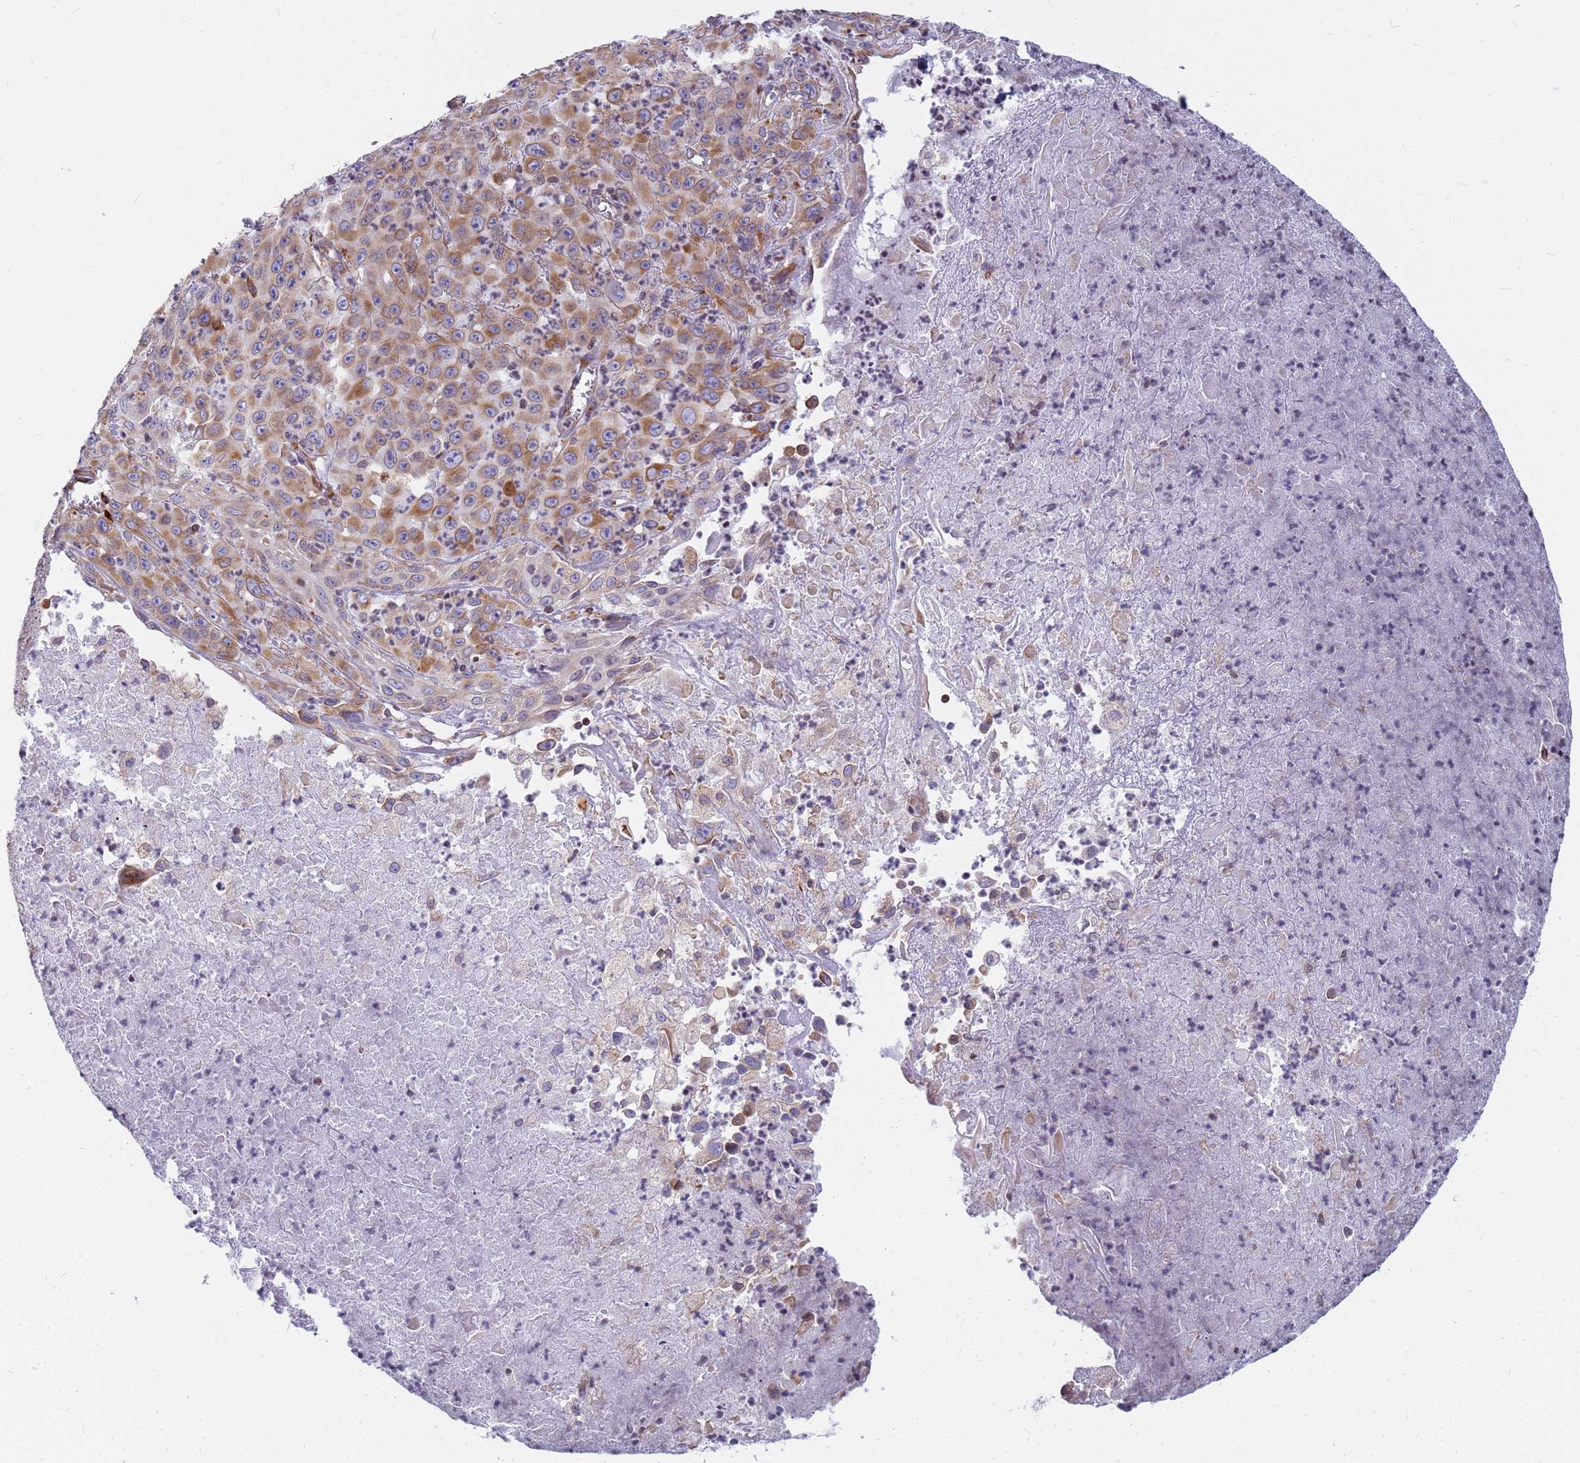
{"staining": {"intensity": "moderate", "quantity": ">75%", "location": "cytoplasmic/membranous"}, "tissue": "melanoma", "cell_type": "Tumor cells", "image_type": "cancer", "snomed": [{"axis": "morphology", "description": "Malignant melanoma, Metastatic site"}, {"axis": "topography", "description": "Brain"}], "caption": "Tumor cells display moderate cytoplasmic/membranous staining in approximately >75% of cells in melanoma. (DAB (3,3'-diaminobenzidine) = brown stain, brightfield microscopy at high magnification).", "gene": "SSR4", "patient": {"sex": "female", "age": 53}}